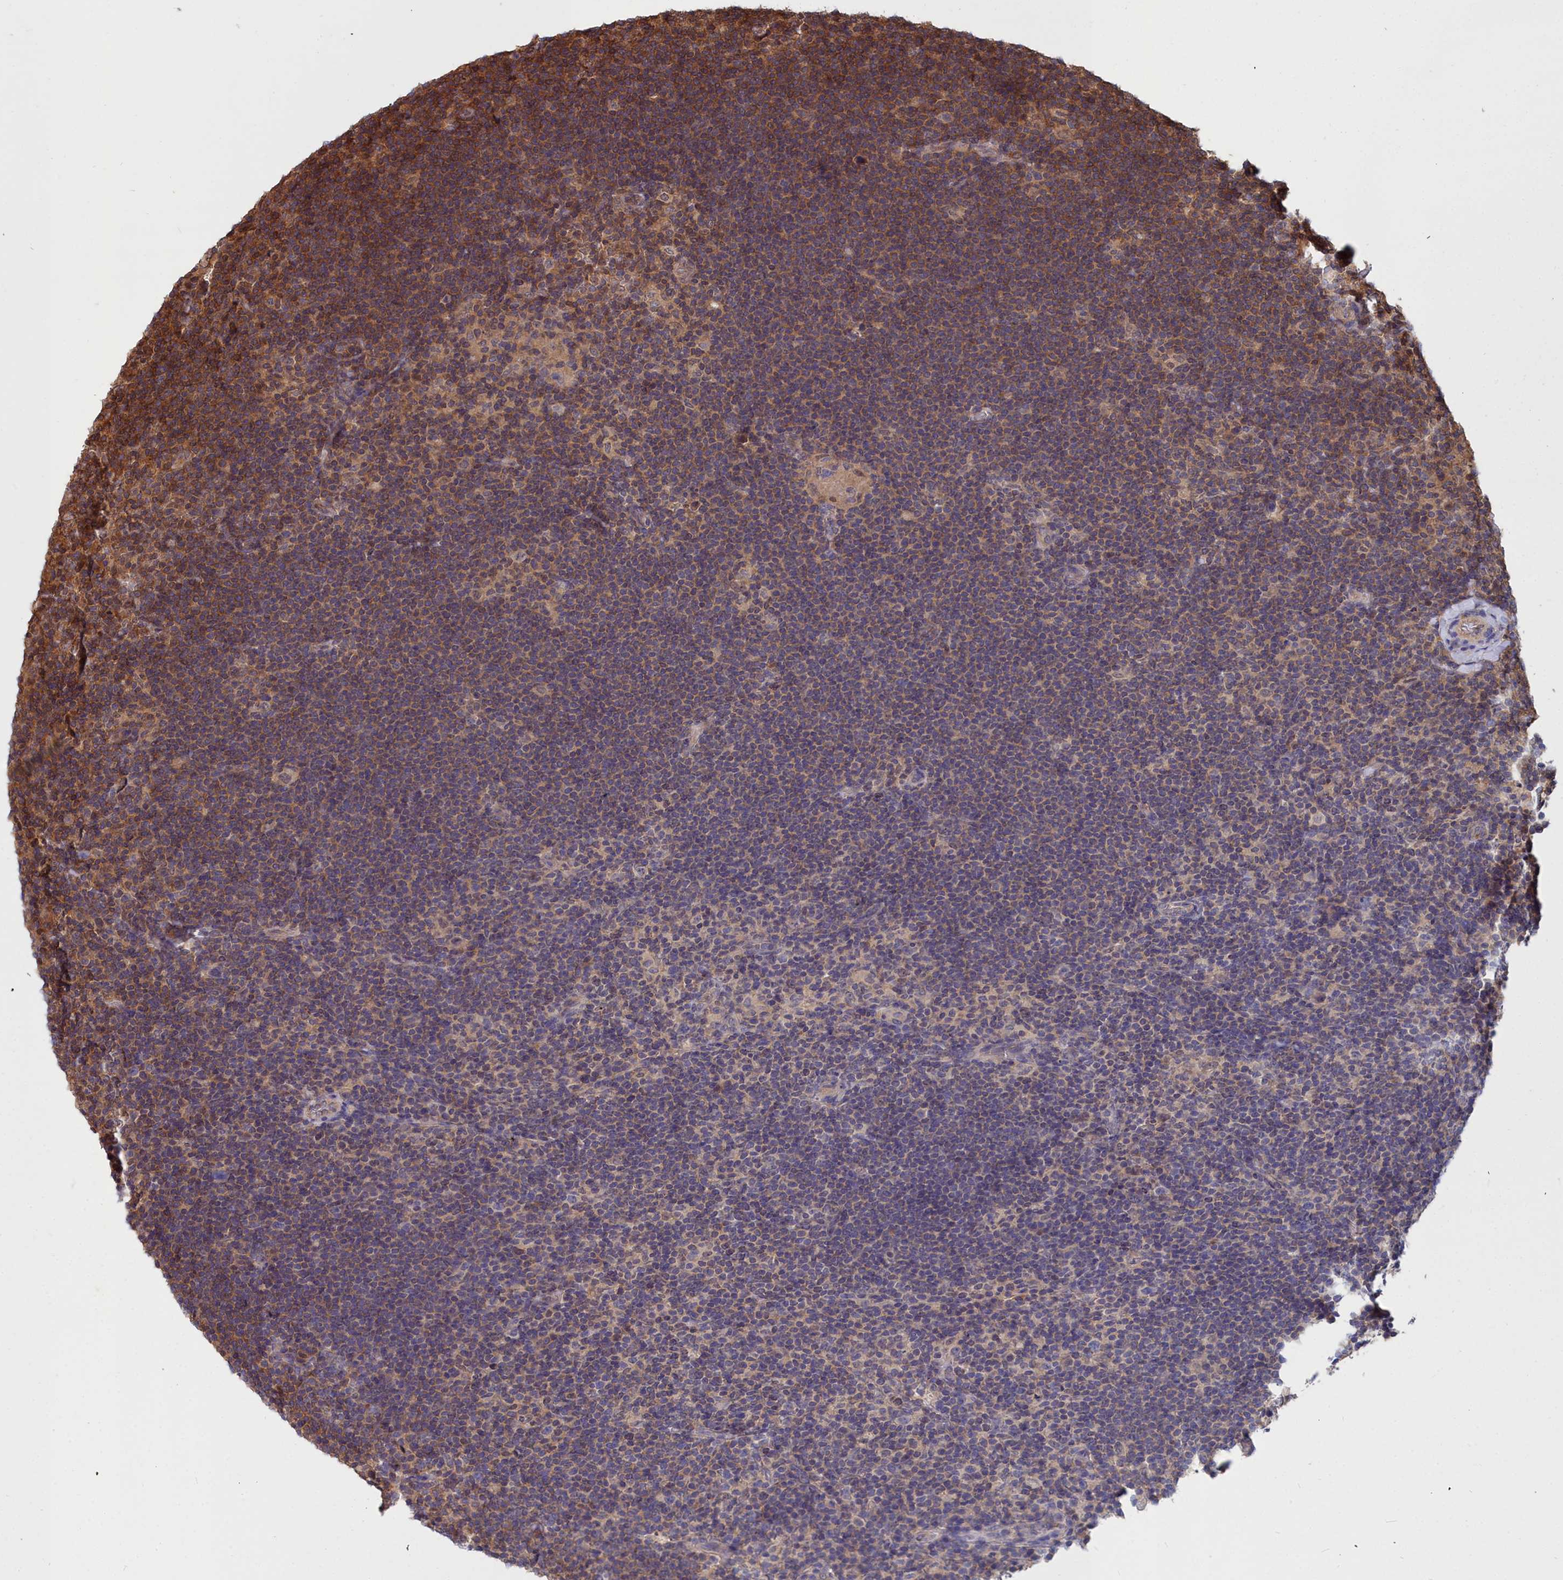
{"staining": {"intensity": "weak", "quantity": "<25%", "location": "cytoplasmic/membranous"}, "tissue": "lymphoma", "cell_type": "Tumor cells", "image_type": "cancer", "snomed": [{"axis": "morphology", "description": "Hodgkin's disease, NOS"}, {"axis": "topography", "description": "Lymph node"}], "caption": "IHC photomicrograph of neoplastic tissue: human lymphoma stained with DAB shows no significant protein expression in tumor cells.", "gene": "GFRA2", "patient": {"sex": "female", "age": 57}}